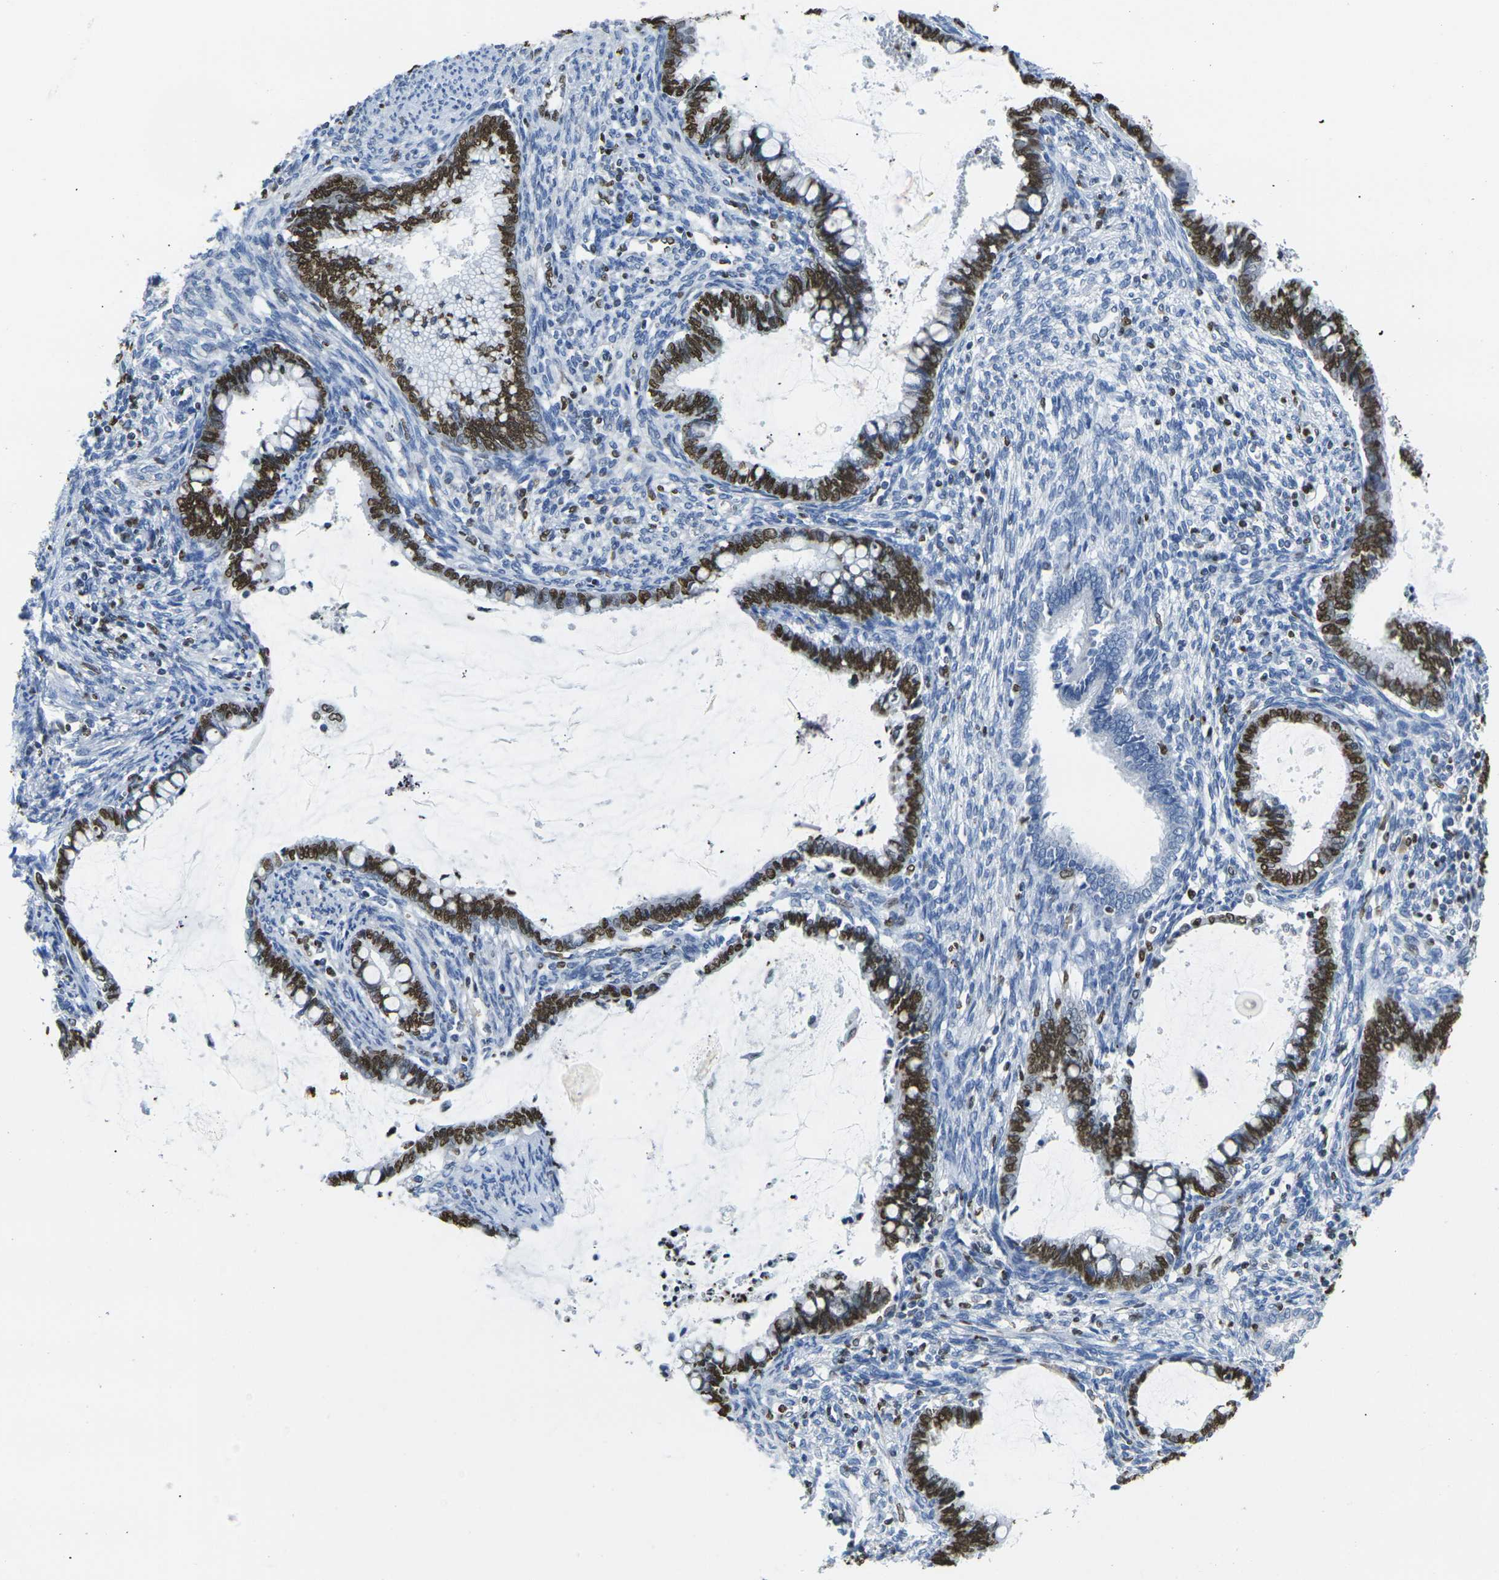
{"staining": {"intensity": "strong", "quantity": ">75%", "location": "nuclear"}, "tissue": "cervical cancer", "cell_type": "Tumor cells", "image_type": "cancer", "snomed": [{"axis": "morphology", "description": "Adenocarcinoma, NOS"}, {"axis": "topography", "description": "Cervix"}], "caption": "DAB immunohistochemical staining of human adenocarcinoma (cervical) exhibits strong nuclear protein expression in about >75% of tumor cells.", "gene": "DRAXIN", "patient": {"sex": "female", "age": 44}}